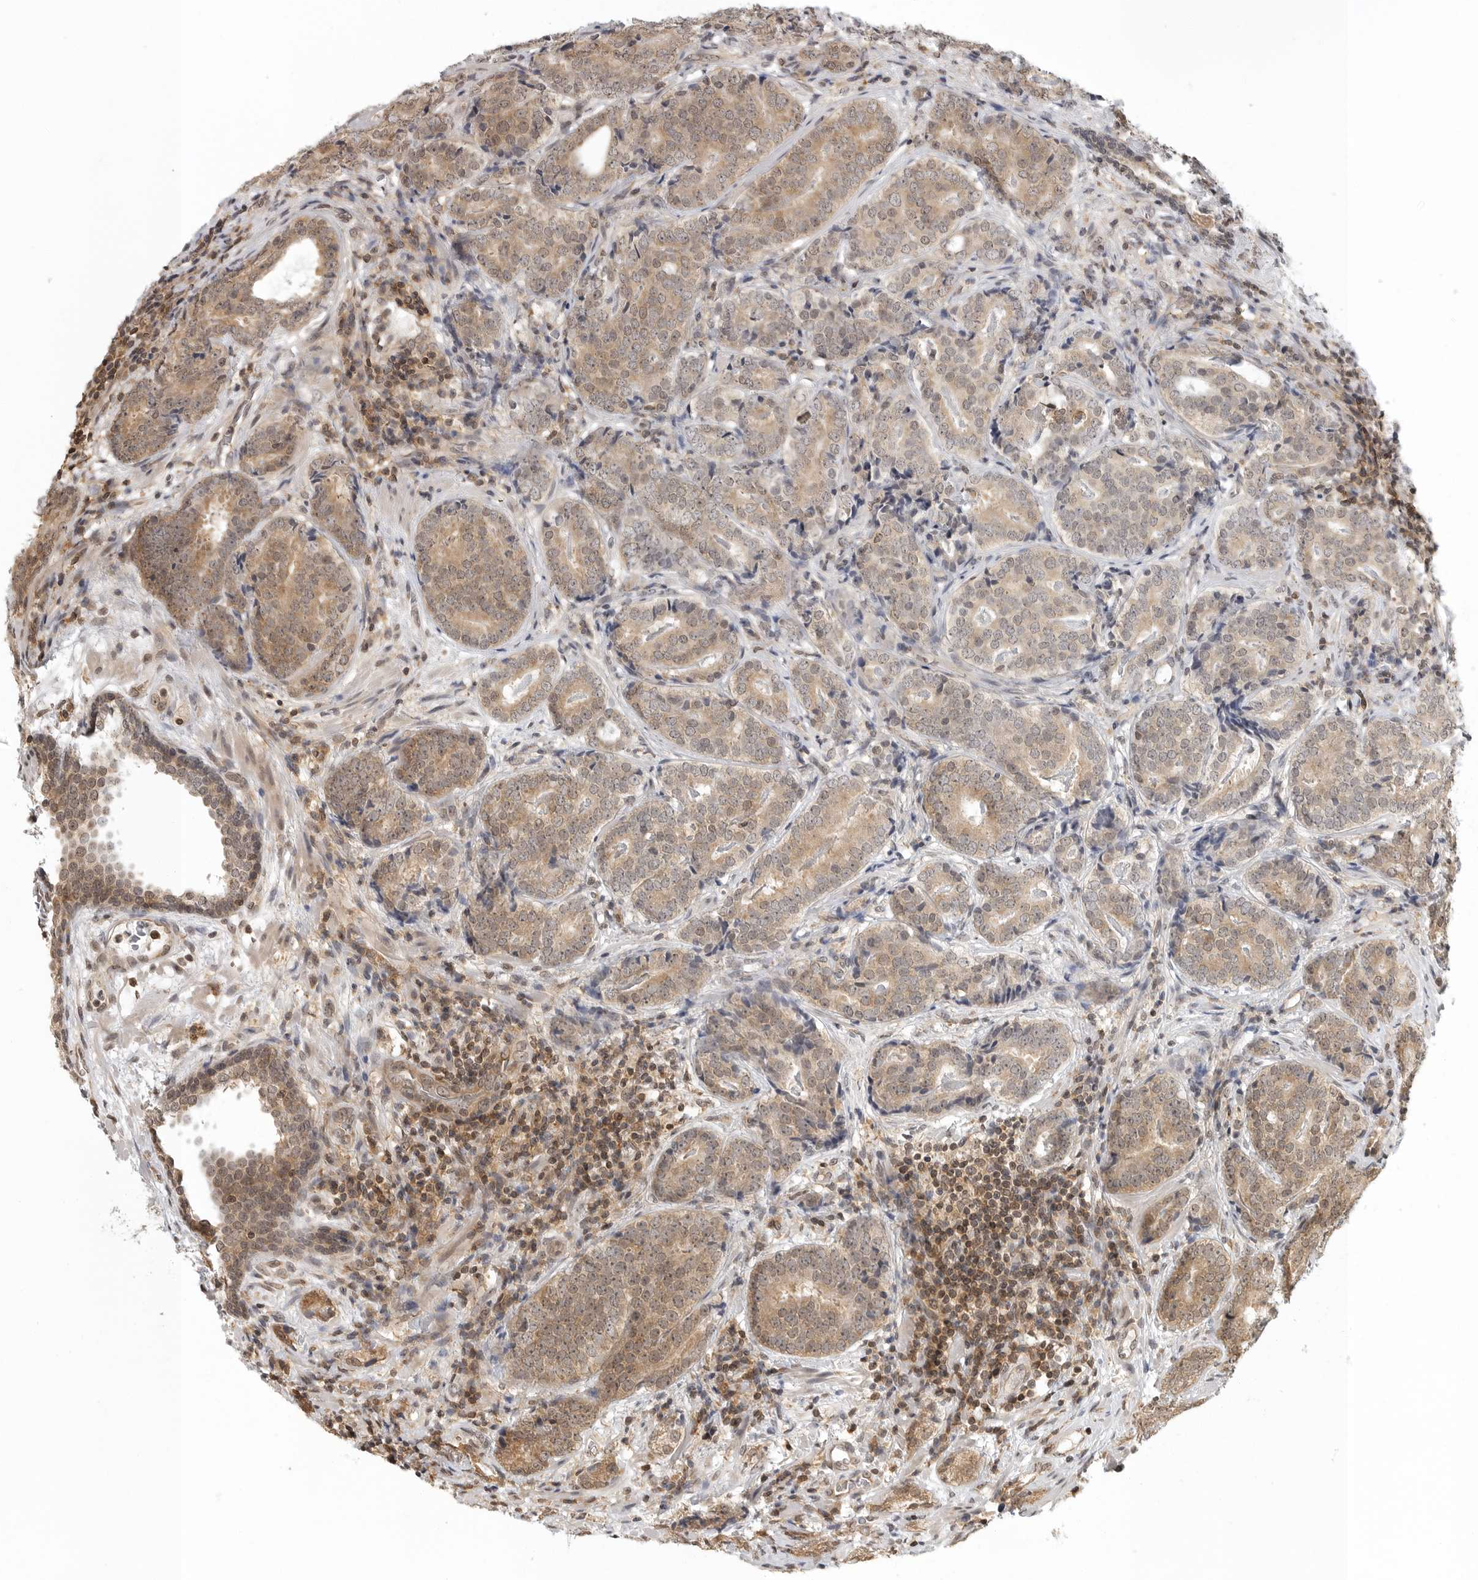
{"staining": {"intensity": "weak", "quantity": "25%-75%", "location": "cytoplasmic/membranous"}, "tissue": "prostate cancer", "cell_type": "Tumor cells", "image_type": "cancer", "snomed": [{"axis": "morphology", "description": "Adenocarcinoma, High grade"}, {"axis": "topography", "description": "Prostate"}], "caption": "Protein expression analysis of human prostate cancer reveals weak cytoplasmic/membranous positivity in about 25%-75% of tumor cells. (brown staining indicates protein expression, while blue staining denotes nuclei).", "gene": "SZRD1", "patient": {"sex": "male", "age": 56}}